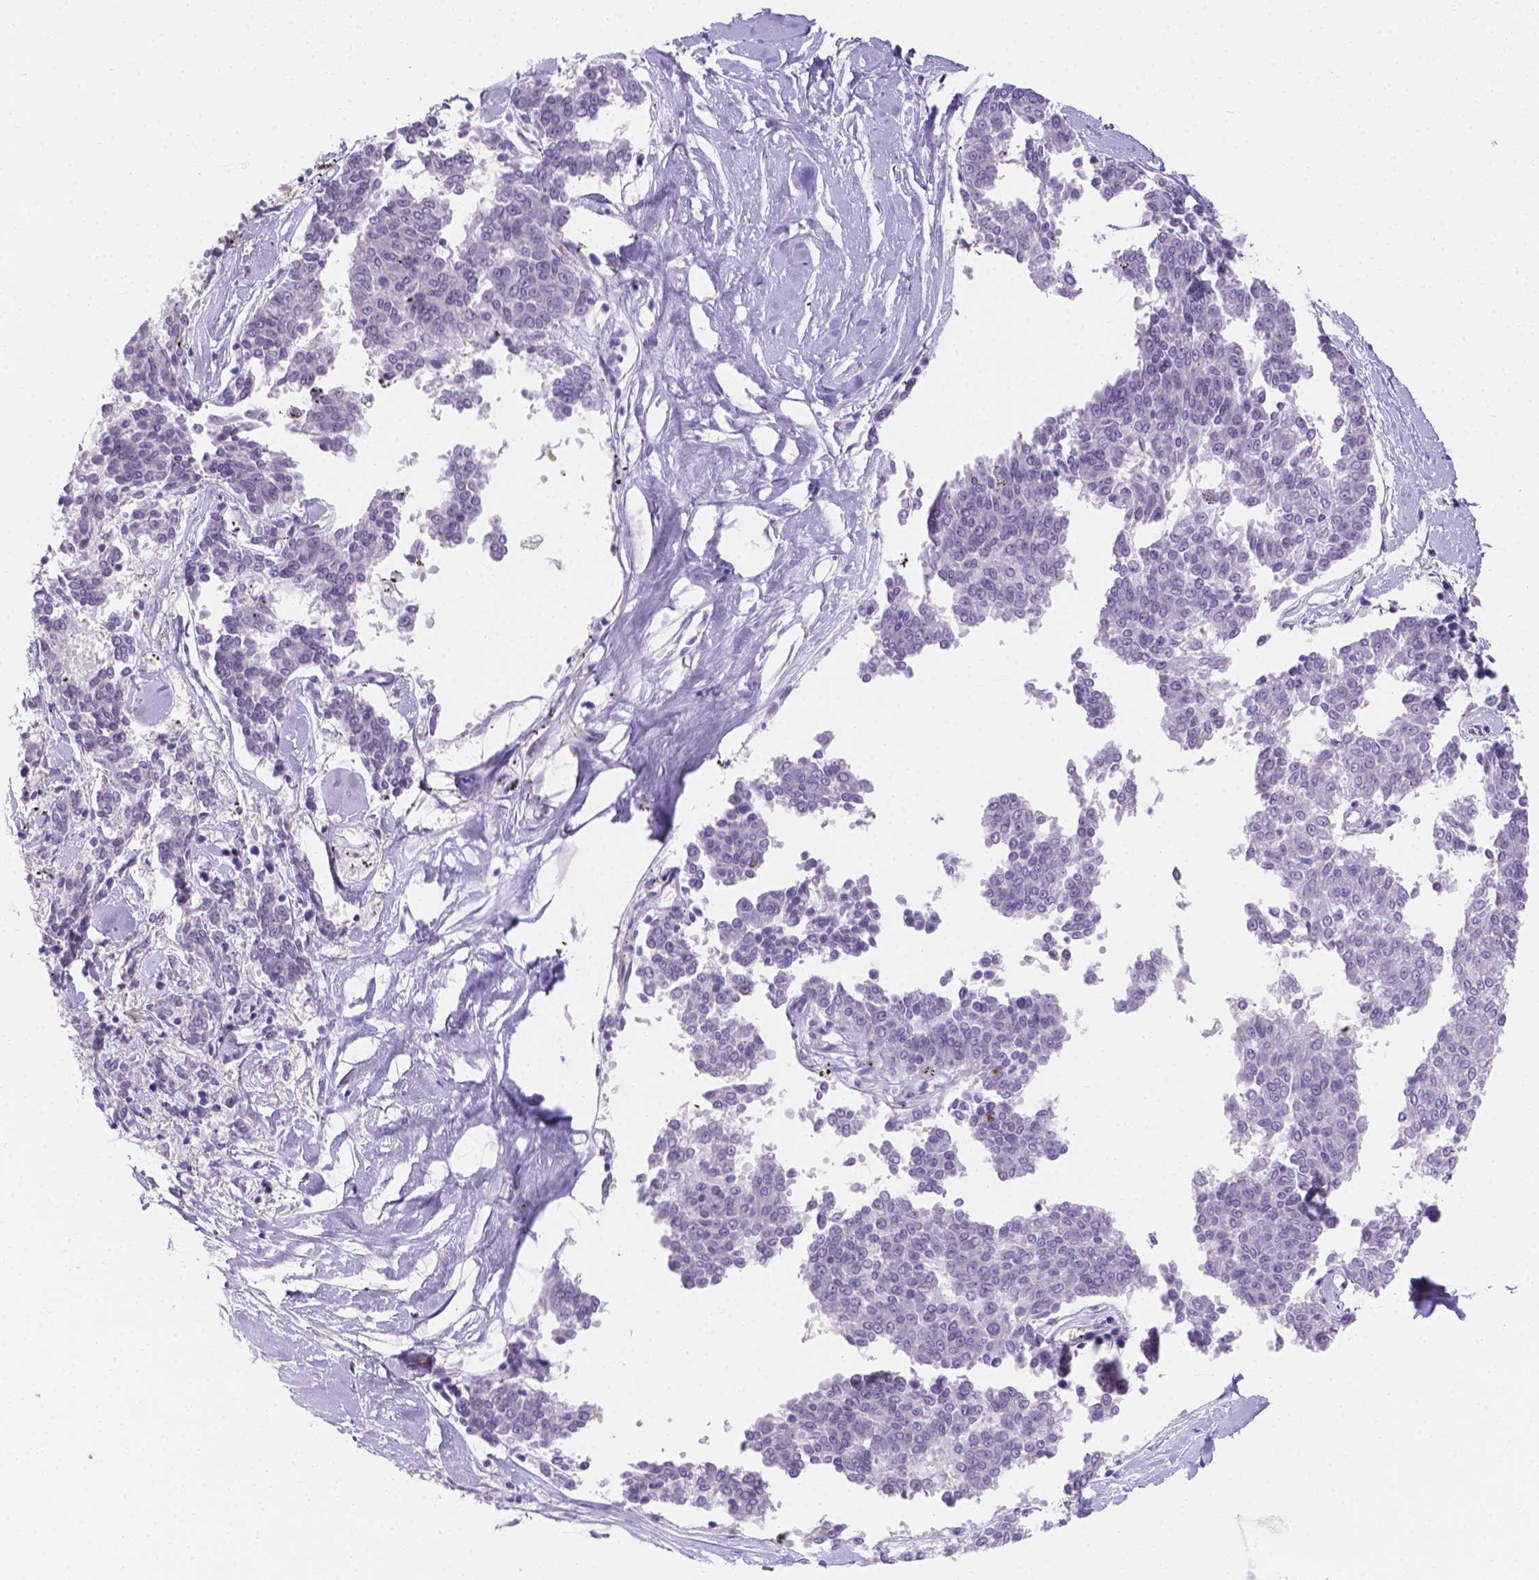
{"staining": {"intensity": "negative", "quantity": "none", "location": "none"}, "tissue": "melanoma", "cell_type": "Tumor cells", "image_type": "cancer", "snomed": [{"axis": "morphology", "description": "Malignant melanoma, NOS"}, {"axis": "topography", "description": "Skin"}], "caption": "DAB immunohistochemical staining of melanoma shows no significant positivity in tumor cells.", "gene": "SLC40A1", "patient": {"sex": "female", "age": 72}}